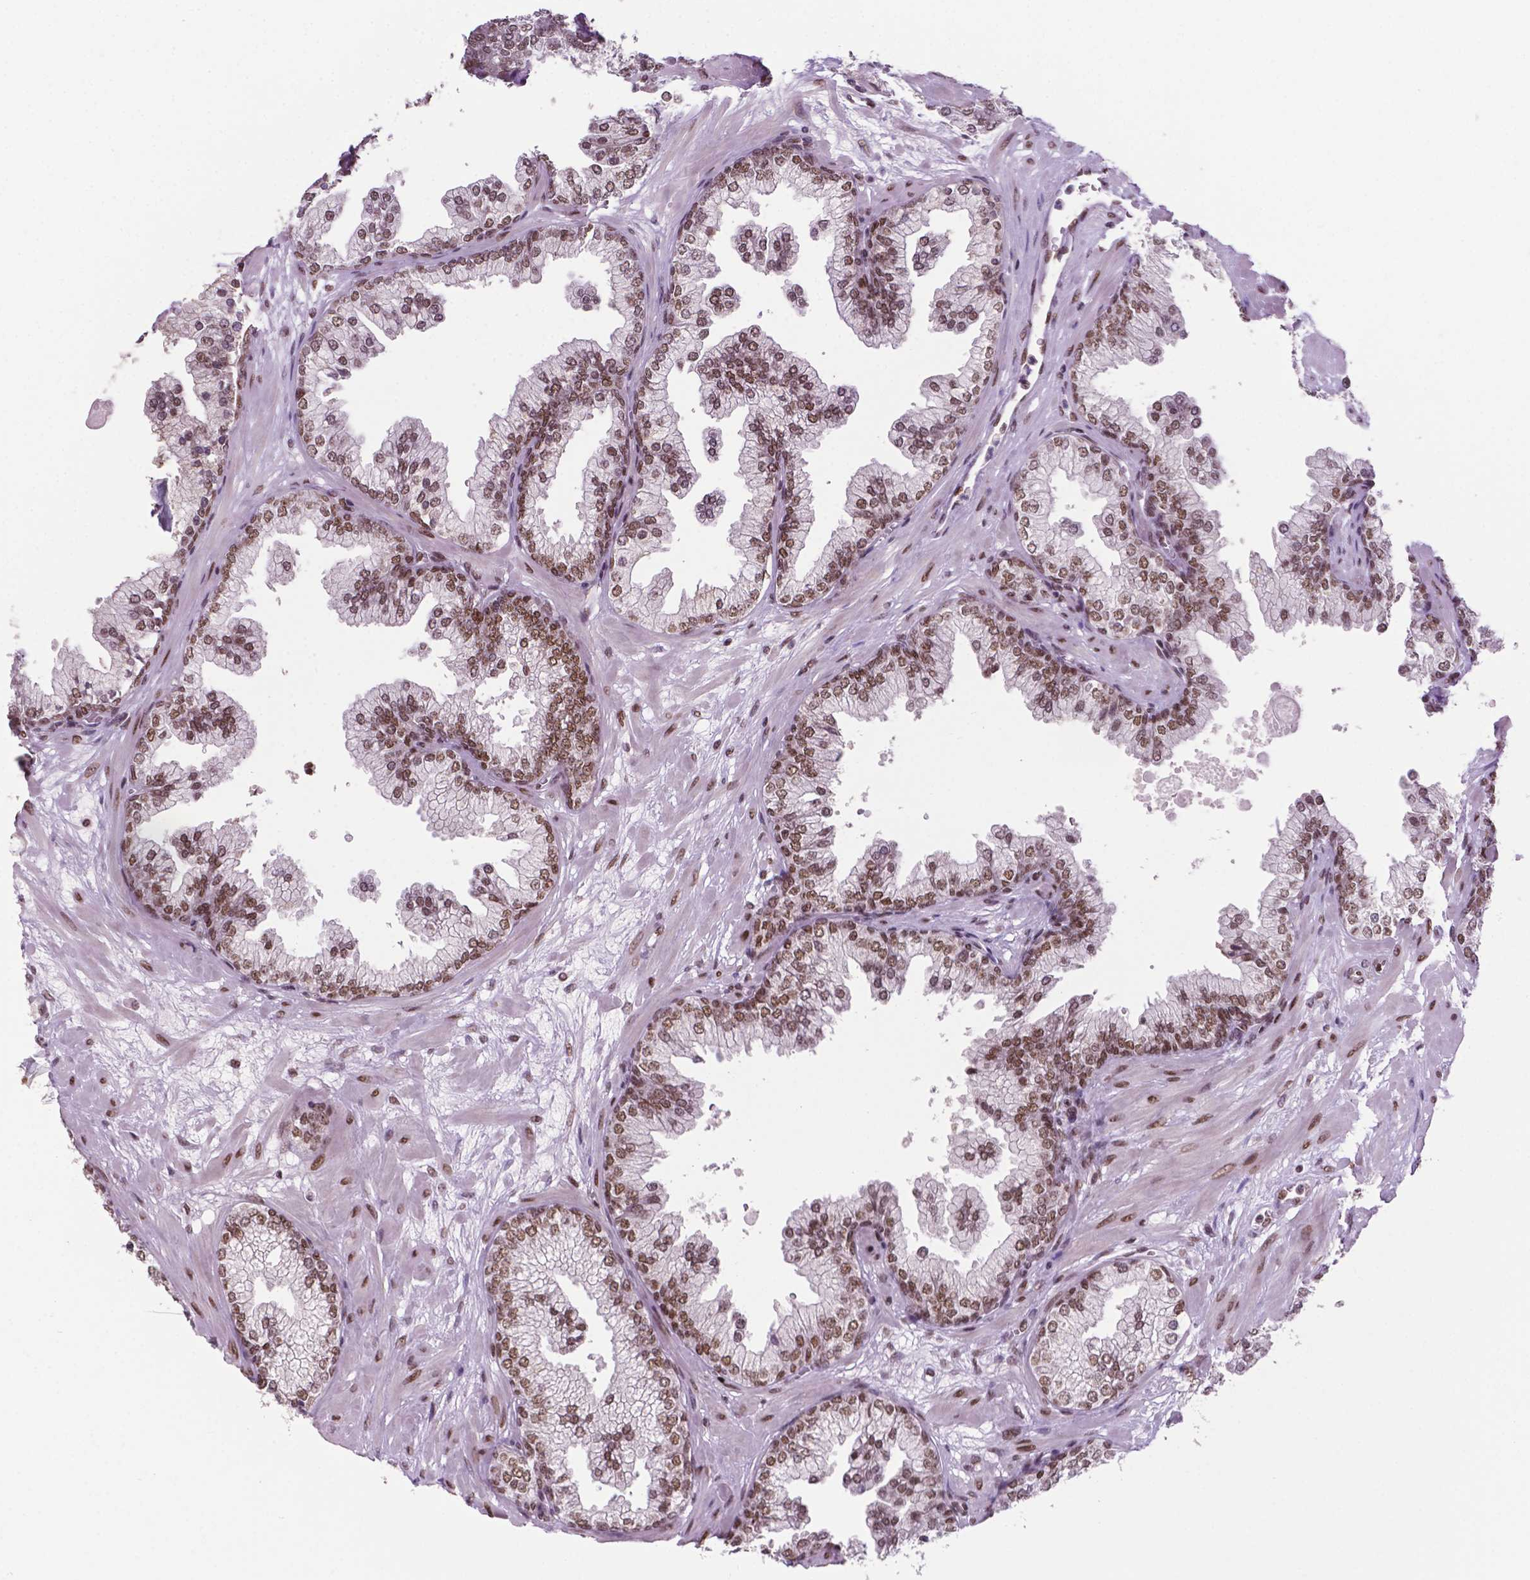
{"staining": {"intensity": "moderate", "quantity": ">75%", "location": "nuclear"}, "tissue": "prostate", "cell_type": "Glandular cells", "image_type": "normal", "snomed": [{"axis": "morphology", "description": "Normal tissue, NOS"}, {"axis": "topography", "description": "Prostate"}, {"axis": "topography", "description": "Peripheral nerve tissue"}], "caption": "The immunohistochemical stain highlights moderate nuclear staining in glandular cells of unremarkable prostate. Using DAB (3,3'-diaminobenzidine) (brown) and hematoxylin (blue) stains, captured at high magnification using brightfield microscopy.", "gene": "MLH1", "patient": {"sex": "male", "age": 61}}